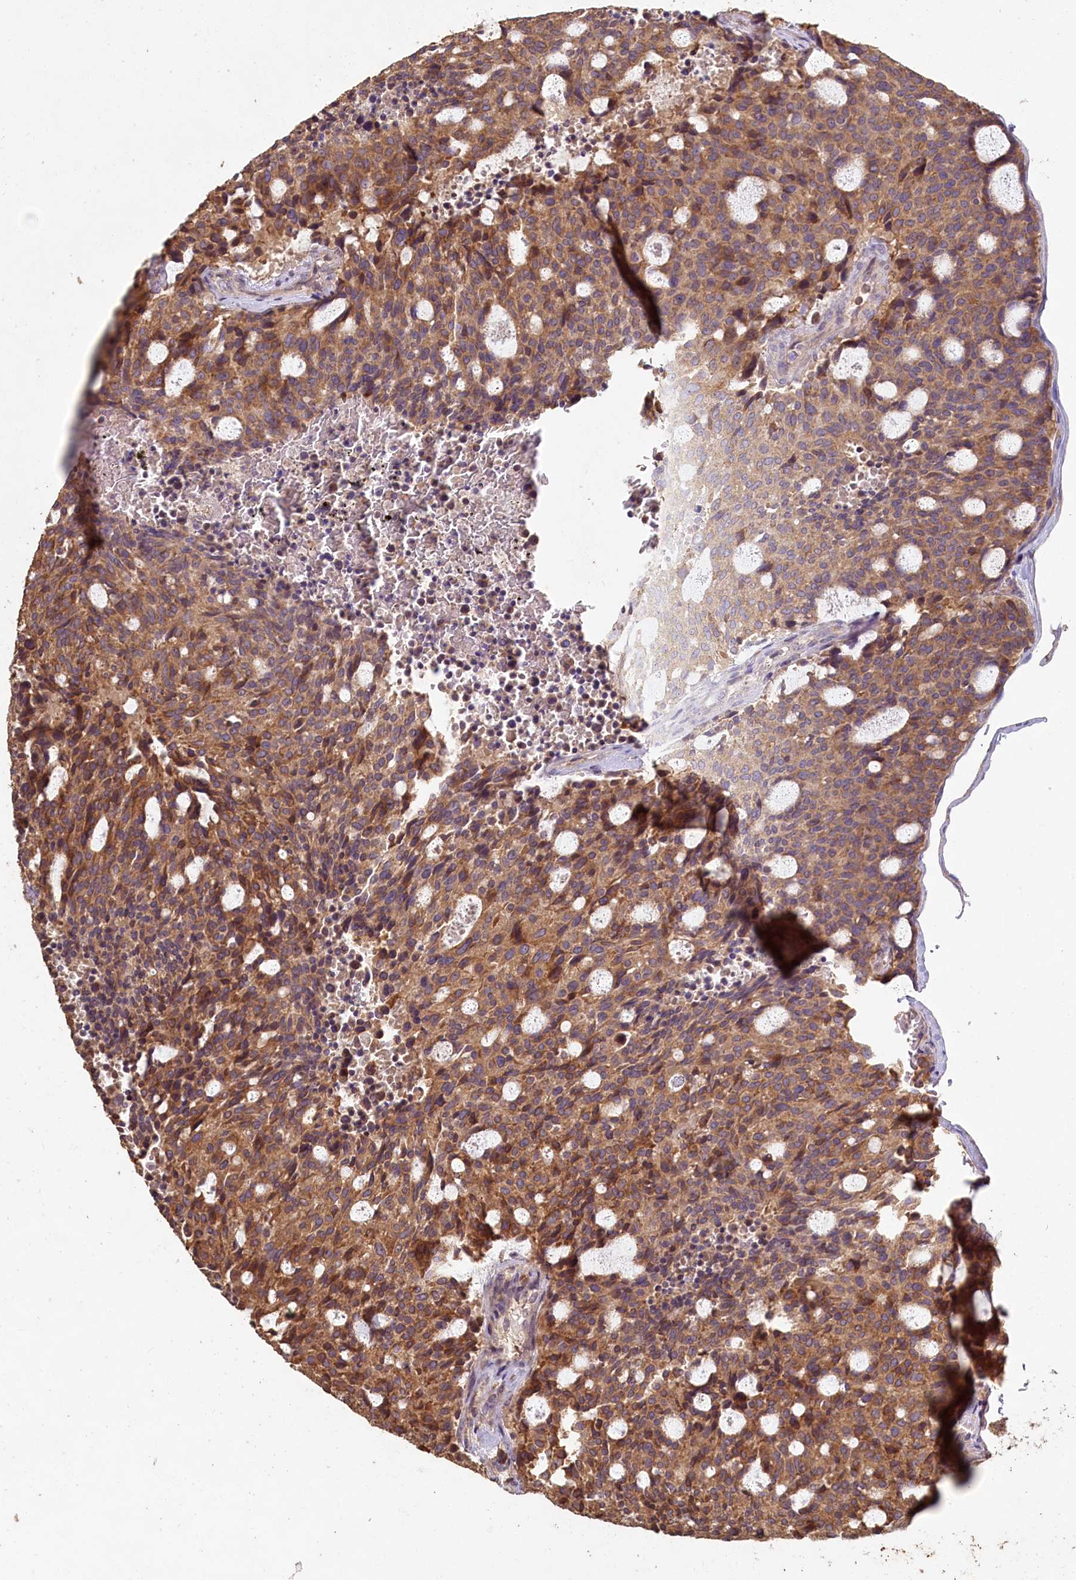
{"staining": {"intensity": "moderate", "quantity": ">75%", "location": "cytoplasmic/membranous"}, "tissue": "carcinoid", "cell_type": "Tumor cells", "image_type": "cancer", "snomed": [{"axis": "morphology", "description": "Carcinoid, malignant, NOS"}, {"axis": "topography", "description": "Pancreas"}], "caption": "This micrograph shows immunohistochemistry staining of human carcinoid (malignant), with medium moderate cytoplasmic/membranous positivity in approximately >75% of tumor cells.", "gene": "FUNDC1", "patient": {"sex": "female", "age": 54}}